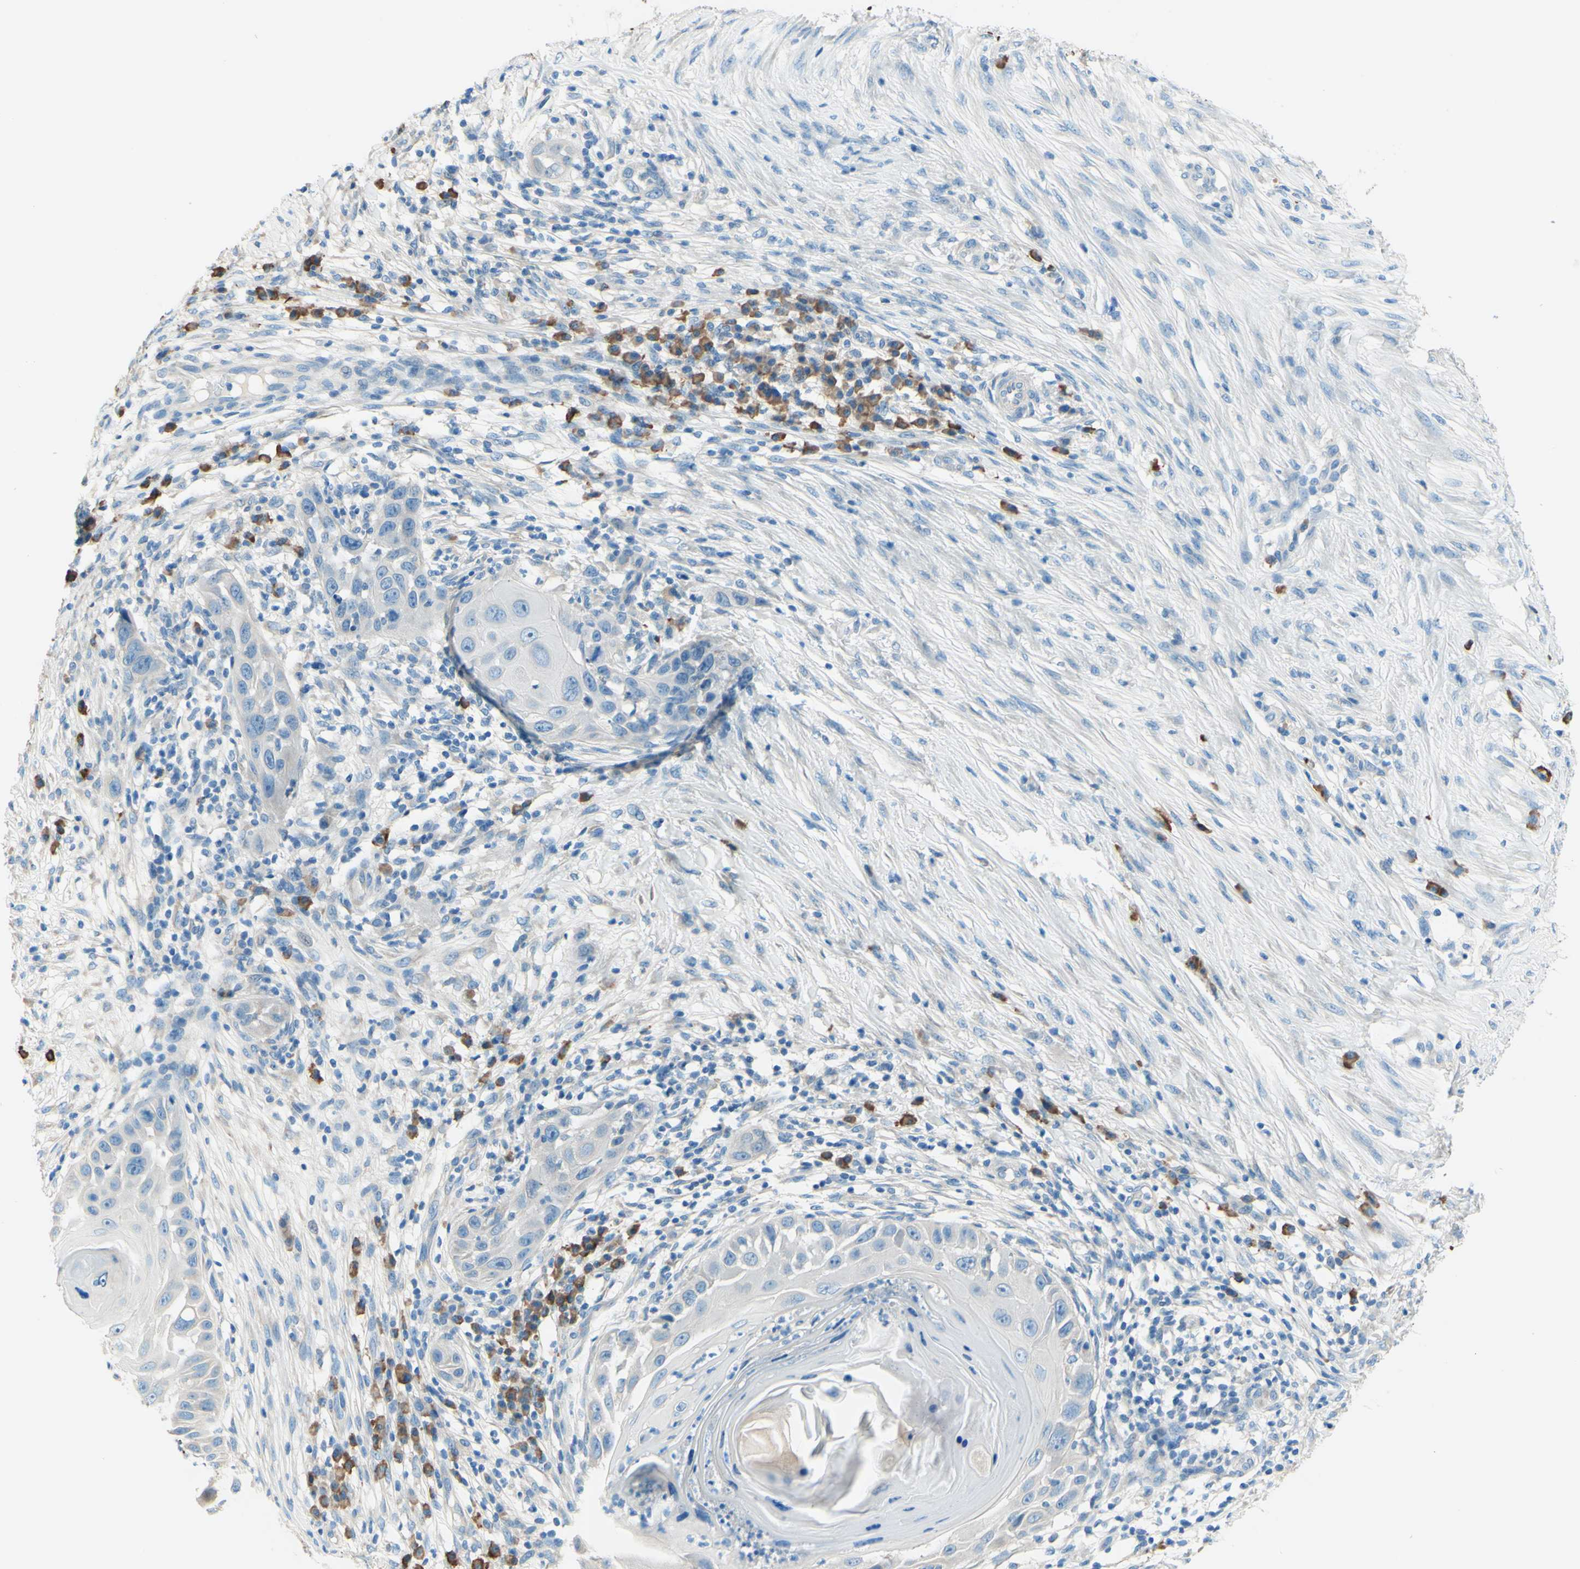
{"staining": {"intensity": "negative", "quantity": "none", "location": "none"}, "tissue": "skin cancer", "cell_type": "Tumor cells", "image_type": "cancer", "snomed": [{"axis": "morphology", "description": "Squamous cell carcinoma, NOS"}, {"axis": "topography", "description": "Skin"}], "caption": "Immunohistochemistry (IHC) of human skin cancer (squamous cell carcinoma) demonstrates no positivity in tumor cells.", "gene": "PASD1", "patient": {"sex": "female", "age": 44}}